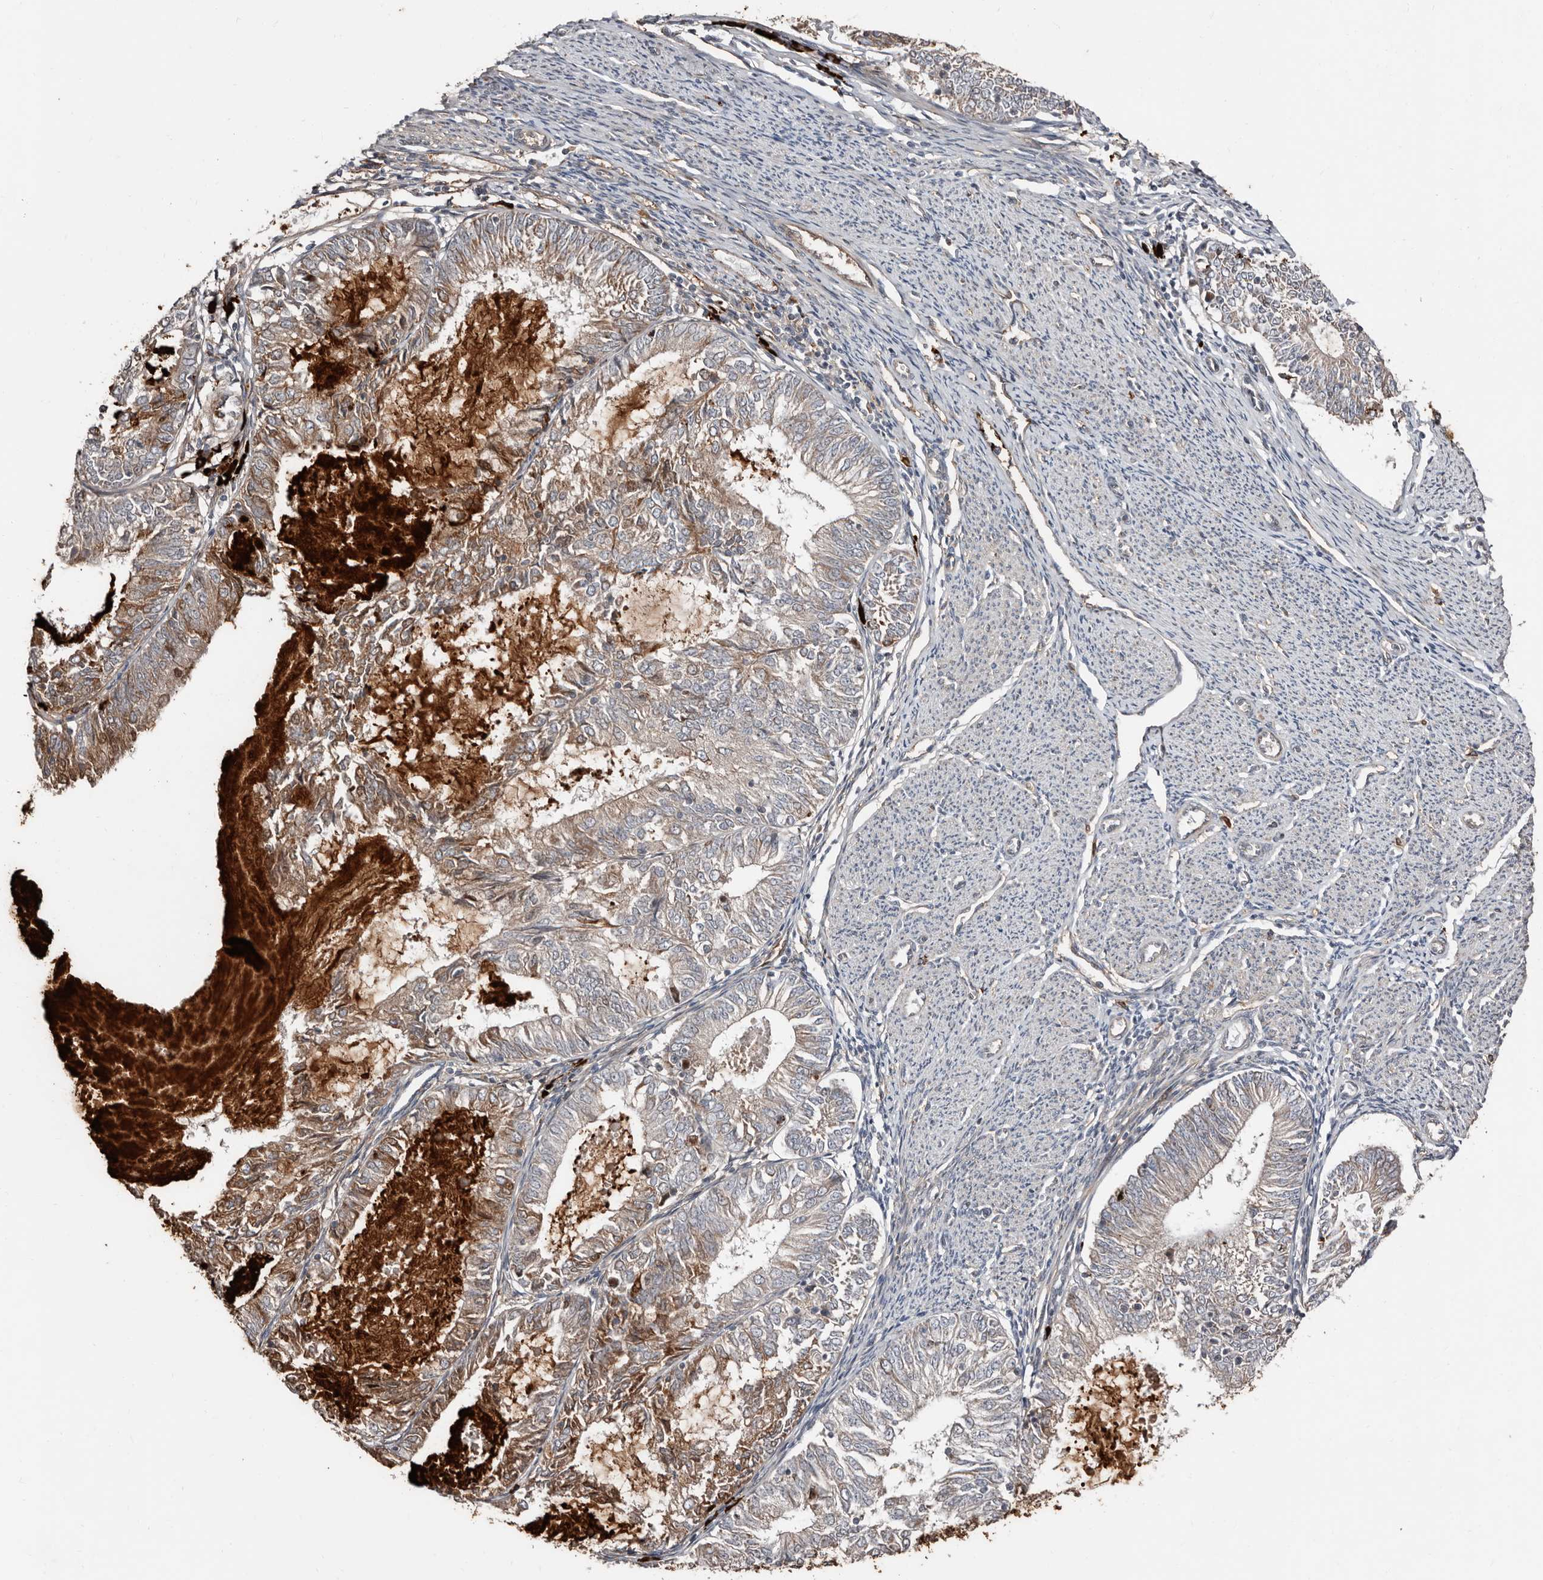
{"staining": {"intensity": "moderate", "quantity": "<25%", "location": "cytoplasmic/membranous"}, "tissue": "endometrial cancer", "cell_type": "Tumor cells", "image_type": "cancer", "snomed": [{"axis": "morphology", "description": "Adenocarcinoma, NOS"}, {"axis": "topography", "description": "Endometrium"}], "caption": "Human endometrial adenocarcinoma stained for a protein (brown) displays moderate cytoplasmic/membranous positive expression in about <25% of tumor cells.", "gene": "SMYD4", "patient": {"sex": "female", "age": 57}}